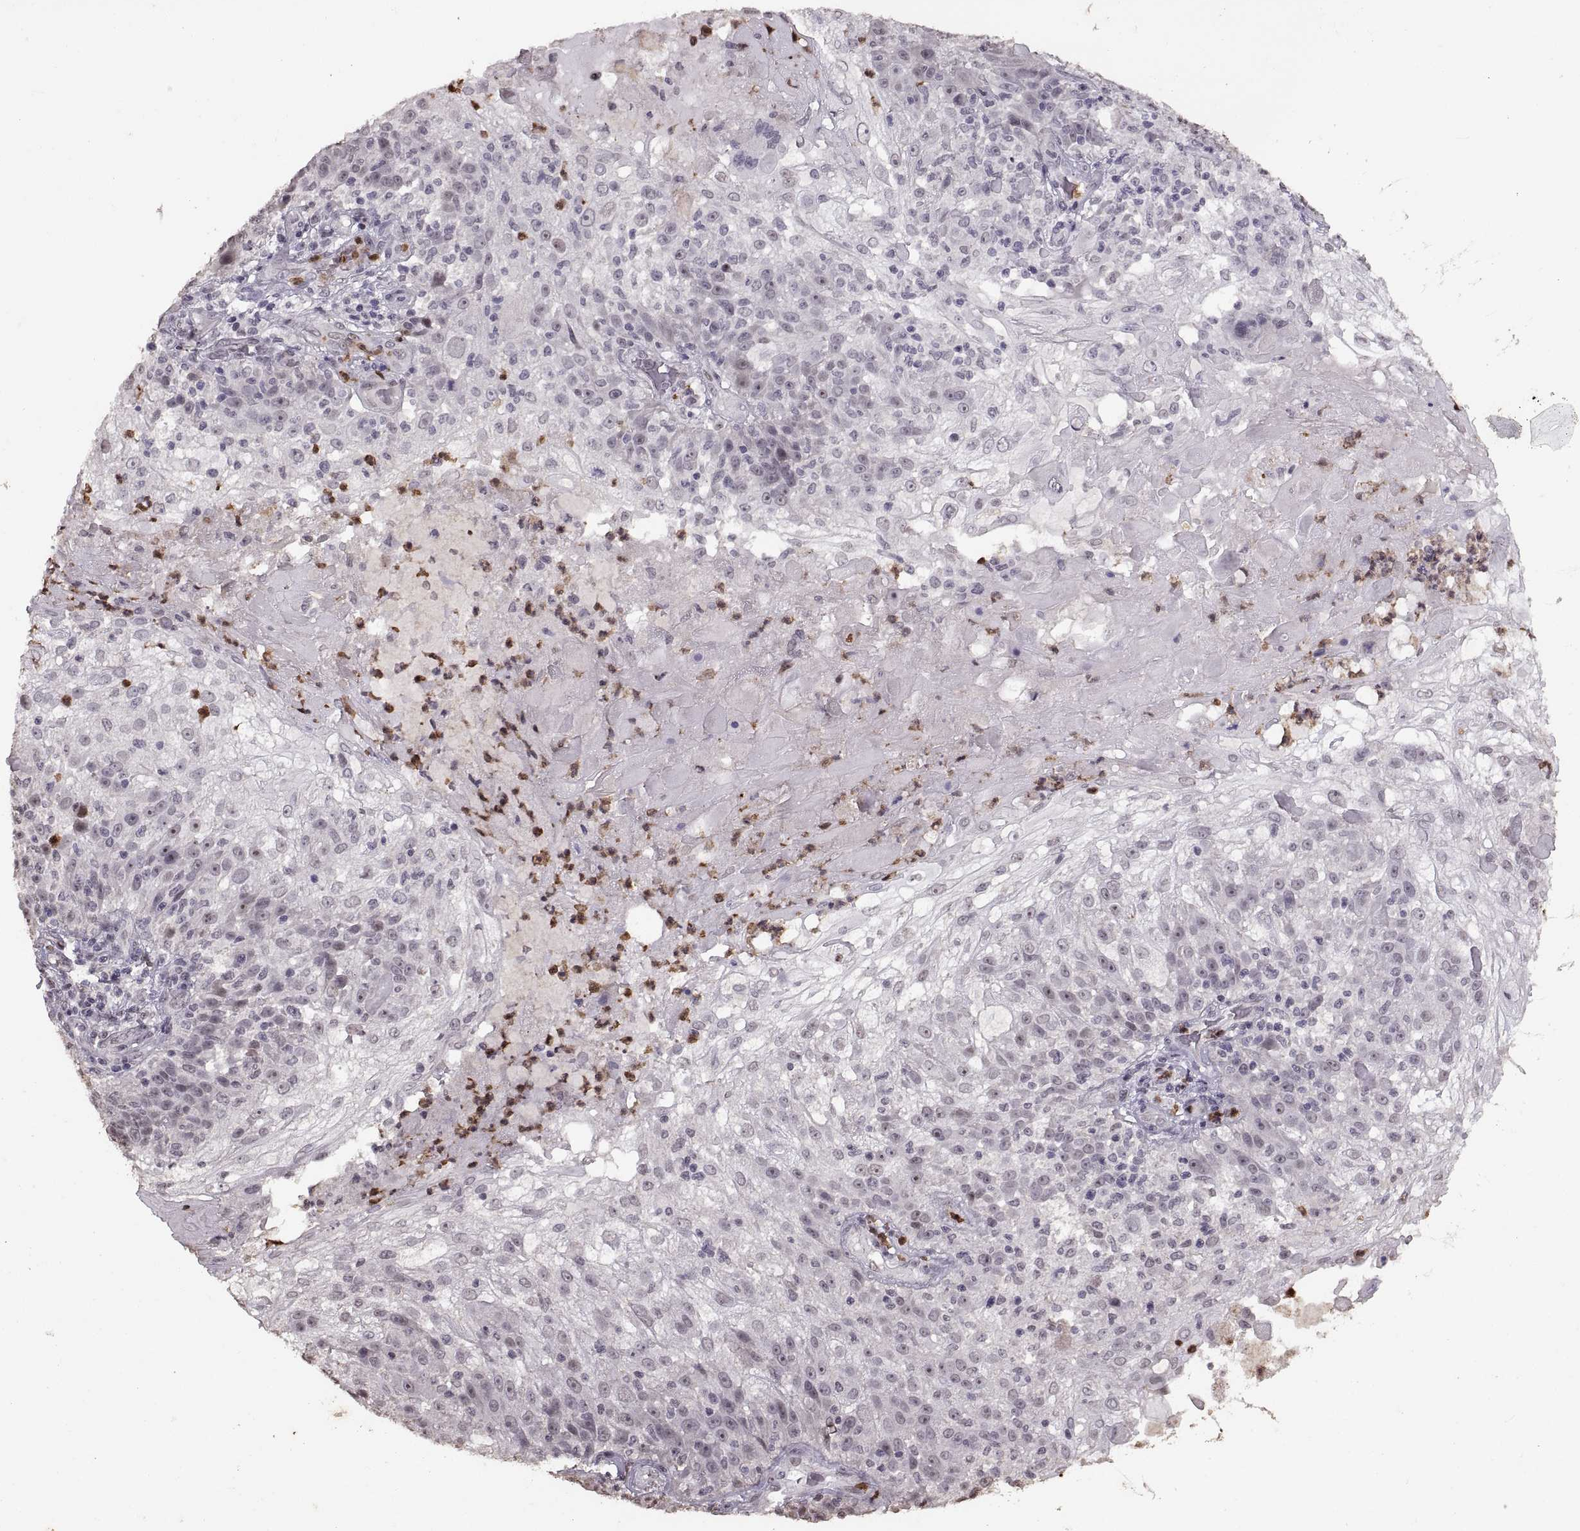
{"staining": {"intensity": "negative", "quantity": "none", "location": "none"}, "tissue": "skin cancer", "cell_type": "Tumor cells", "image_type": "cancer", "snomed": [{"axis": "morphology", "description": "Normal tissue, NOS"}, {"axis": "morphology", "description": "Squamous cell carcinoma, NOS"}, {"axis": "topography", "description": "Skin"}], "caption": "A high-resolution micrograph shows immunohistochemistry (IHC) staining of skin cancer (squamous cell carcinoma), which exhibits no significant expression in tumor cells.", "gene": "PALS1", "patient": {"sex": "female", "age": 83}}